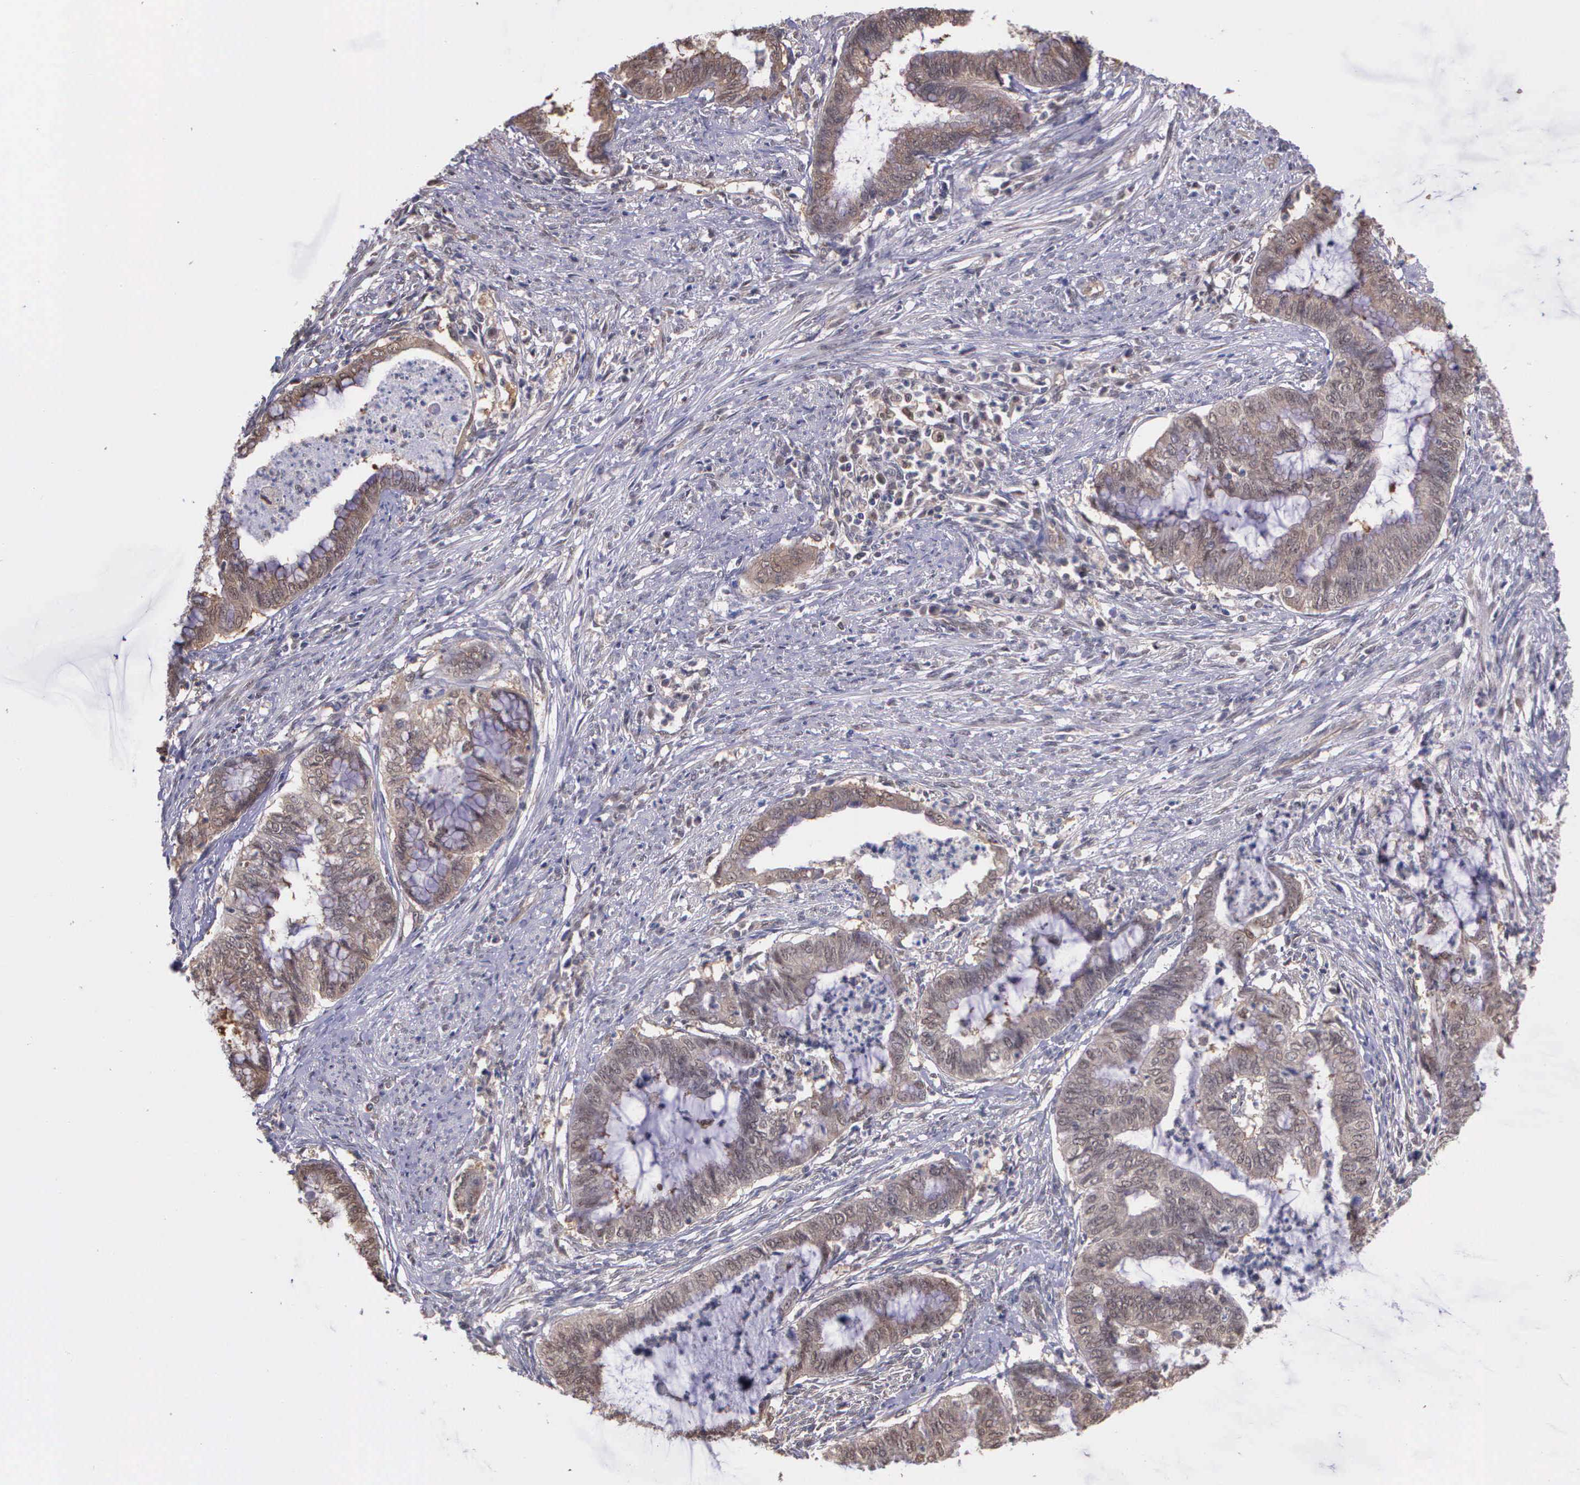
{"staining": {"intensity": "moderate", "quantity": ">75%", "location": "cytoplasmic/membranous"}, "tissue": "endometrial cancer", "cell_type": "Tumor cells", "image_type": "cancer", "snomed": [{"axis": "morphology", "description": "Necrosis, NOS"}, {"axis": "morphology", "description": "Adenocarcinoma, NOS"}, {"axis": "topography", "description": "Endometrium"}], "caption": "A medium amount of moderate cytoplasmic/membranous positivity is appreciated in approximately >75% of tumor cells in endometrial cancer (adenocarcinoma) tissue.", "gene": "PSMC1", "patient": {"sex": "female", "age": 79}}